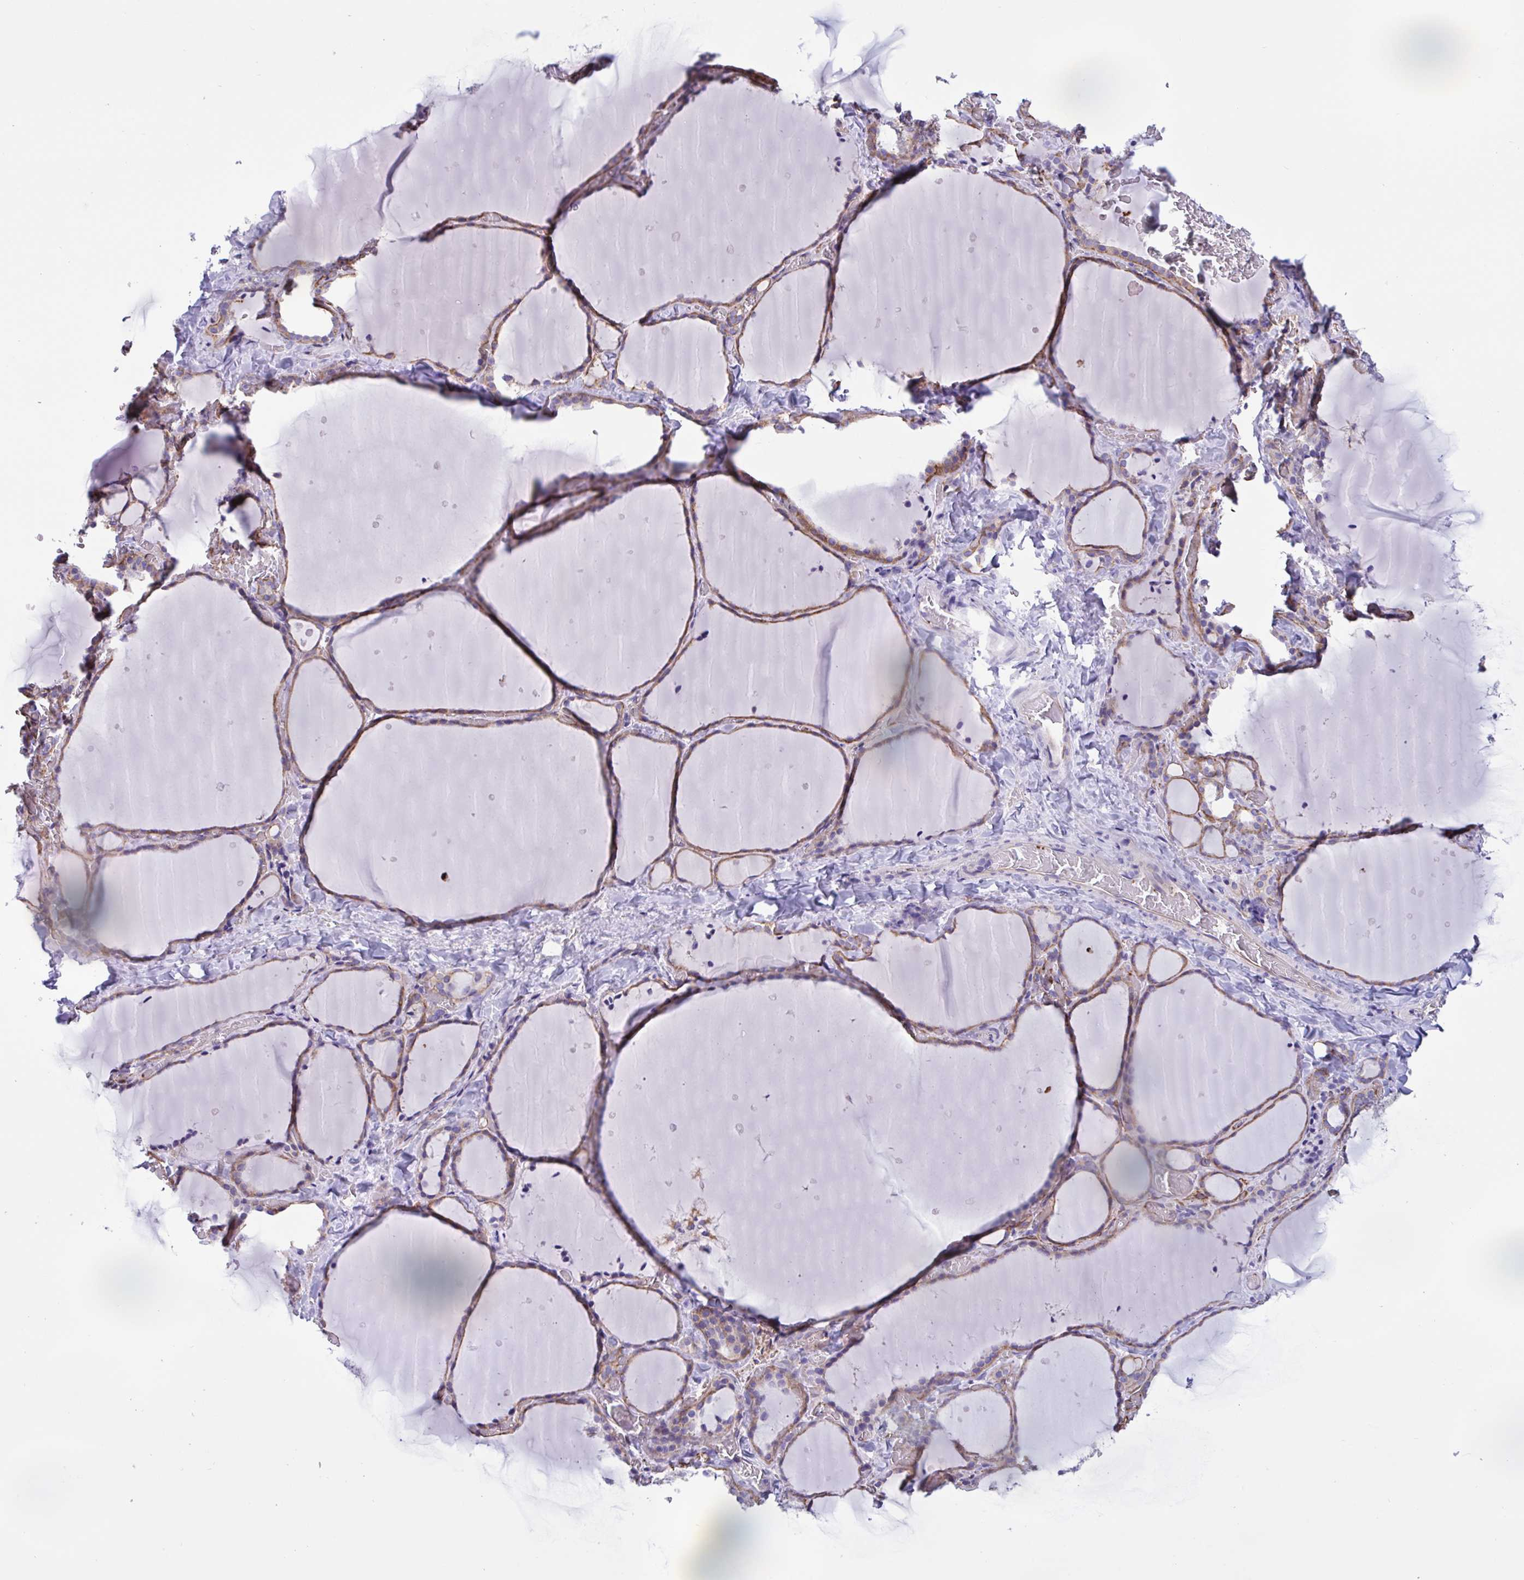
{"staining": {"intensity": "moderate", "quantity": "25%-75%", "location": "cytoplasmic/membranous"}, "tissue": "thyroid gland", "cell_type": "Glandular cells", "image_type": "normal", "snomed": [{"axis": "morphology", "description": "Normal tissue, NOS"}, {"axis": "topography", "description": "Thyroid gland"}], "caption": "Approximately 25%-75% of glandular cells in benign thyroid gland show moderate cytoplasmic/membranous protein staining as visualized by brown immunohistochemical staining.", "gene": "RPL22L1", "patient": {"sex": "female", "age": 36}}